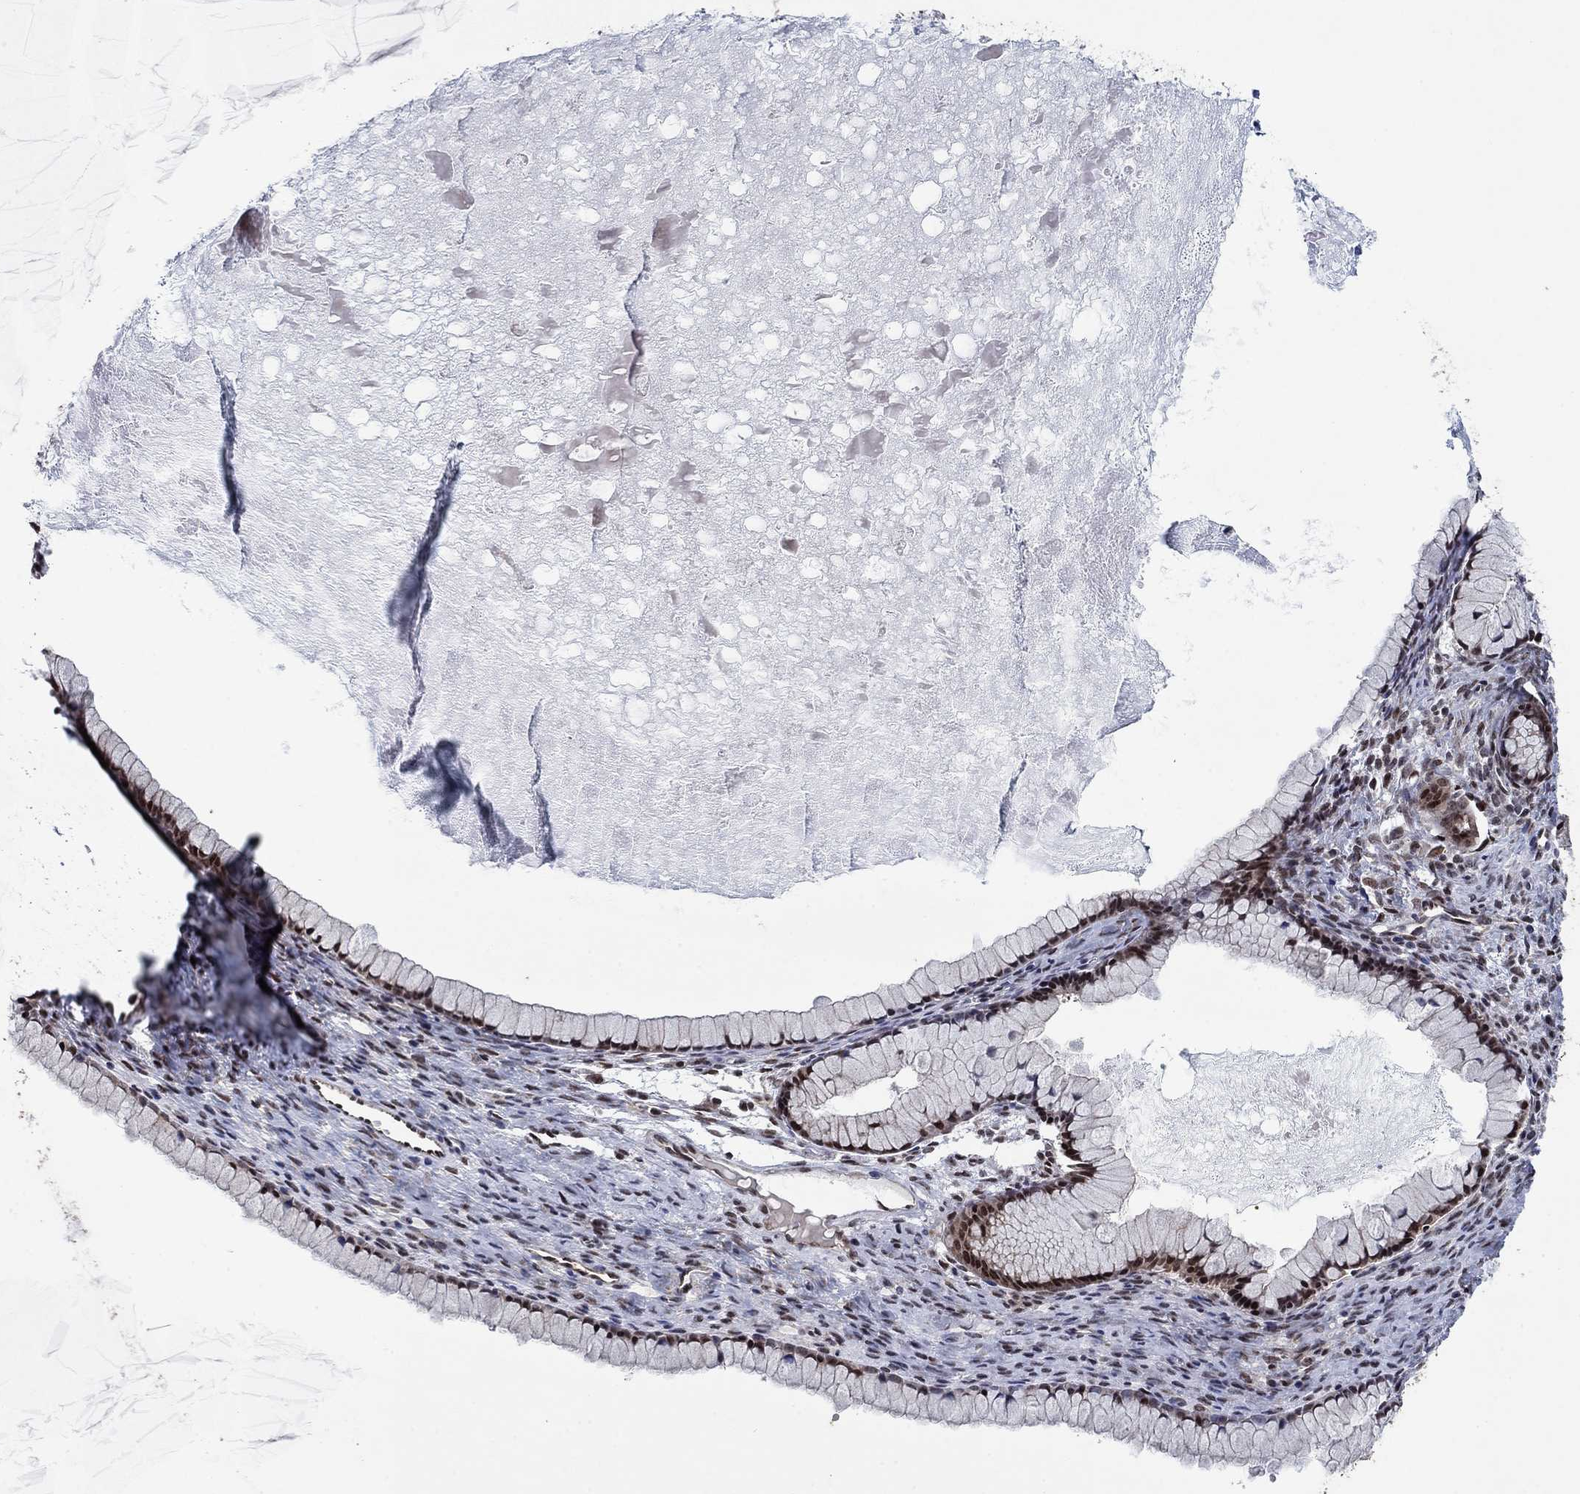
{"staining": {"intensity": "strong", "quantity": "25%-75%", "location": "nuclear"}, "tissue": "ovarian cancer", "cell_type": "Tumor cells", "image_type": "cancer", "snomed": [{"axis": "morphology", "description": "Cystadenocarcinoma, mucinous, NOS"}, {"axis": "topography", "description": "Ovary"}], "caption": "Tumor cells display high levels of strong nuclear staining in about 25%-75% of cells in mucinous cystadenocarcinoma (ovarian). (Stains: DAB in brown, nuclei in blue, Microscopy: brightfield microscopy at high magnification).", "gene": "PRICKLE4", "patient": {"sex": "female", "age": 41}}